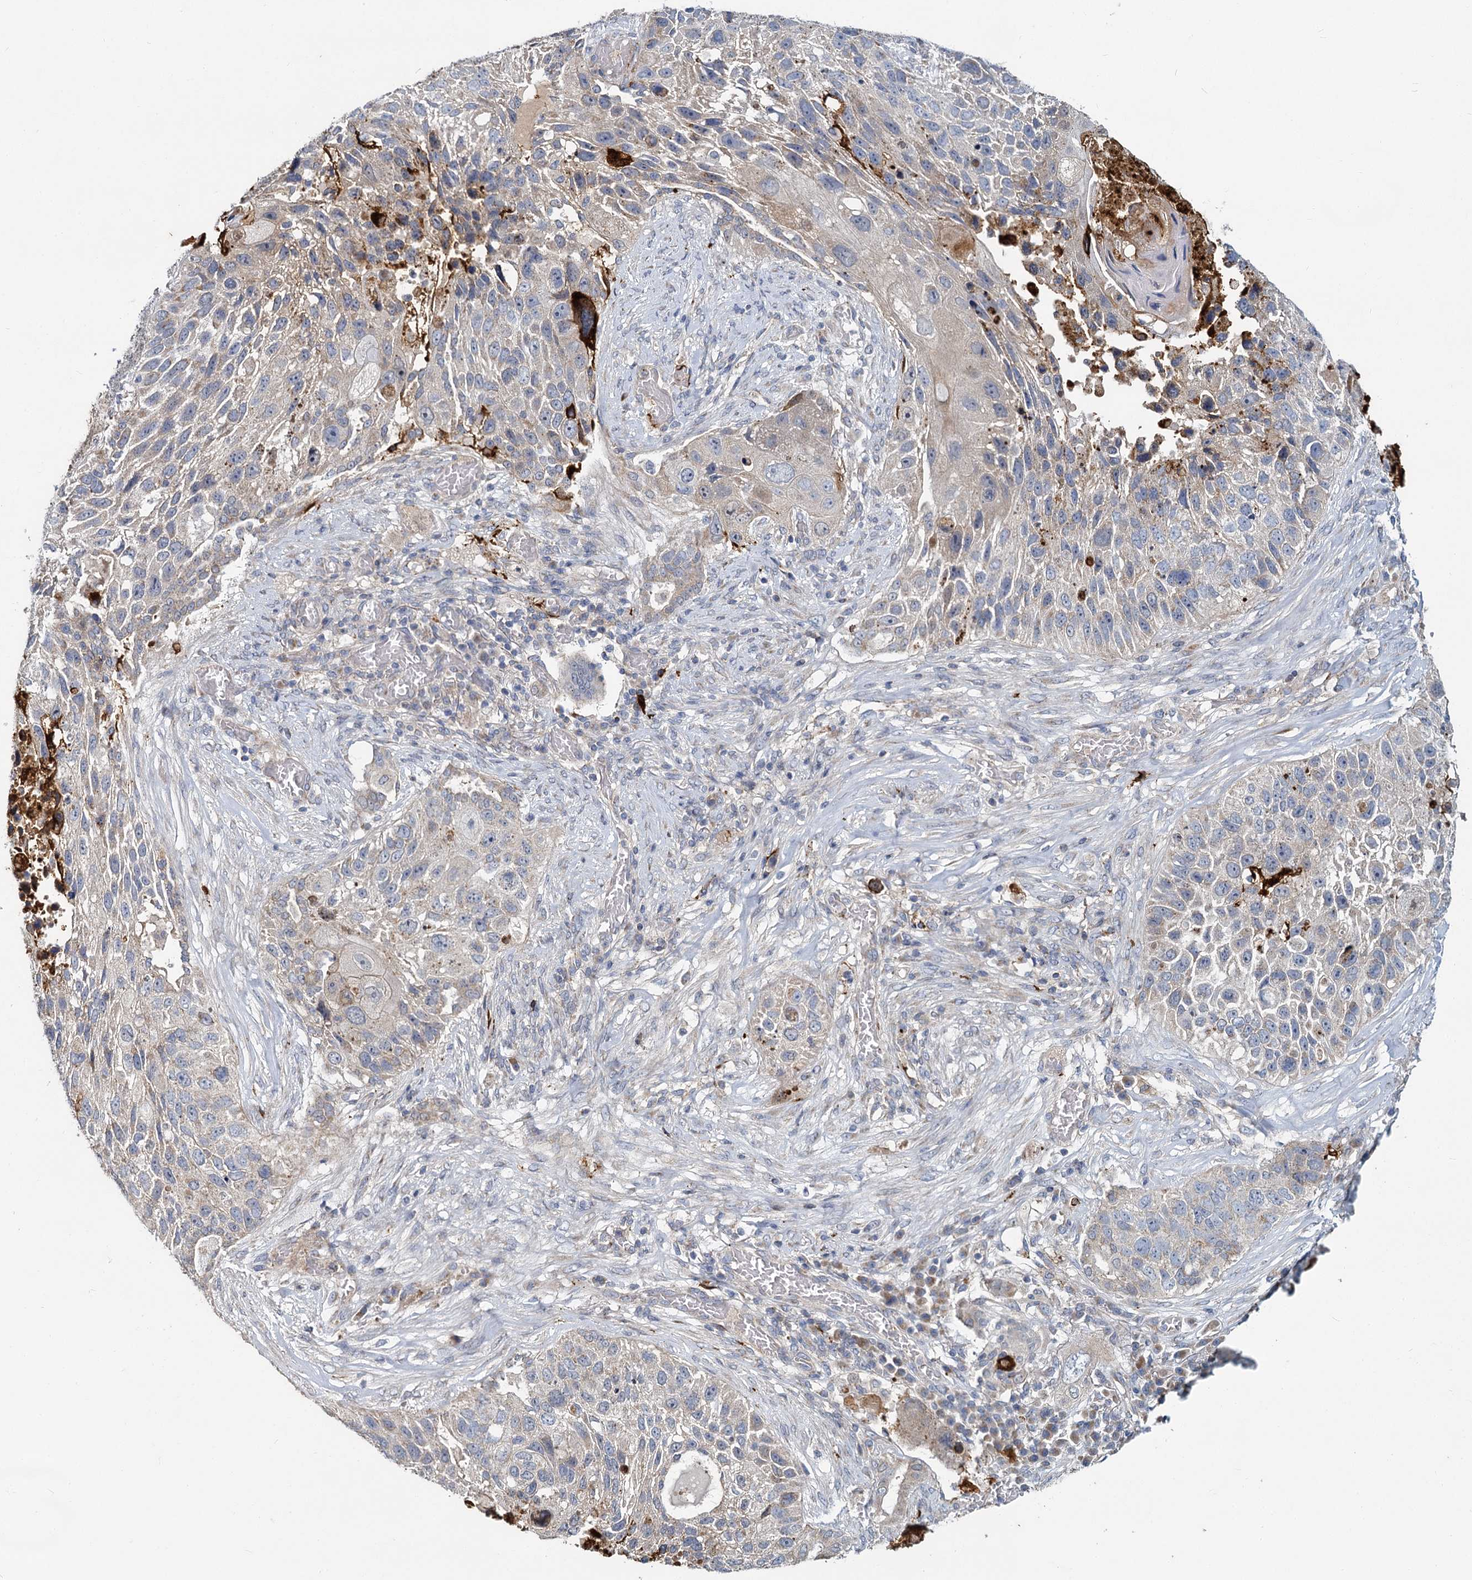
{"staining": {"intensity": "strong", "quantity": "<25%", "location": "cytoplasmic/membranous"}, "tissue": "lung cancer", "cell_type": "Tumor cells", "image_type": "cancer", "snomed": [{"axis": "morphology", "description": "Squamous cell carcinoma, NOS"}, {"axis": "topography", "description": "Lung"}], "caption": "Protein positivity by immunohistochemistry (IHC) displays strong cytoplasmic/membranous staining in about <25% of tumor cells in squamous cell carcinoma (lung).", "gene": "DCUN1D2", "patient": {"sex": "male", "age": 61}}